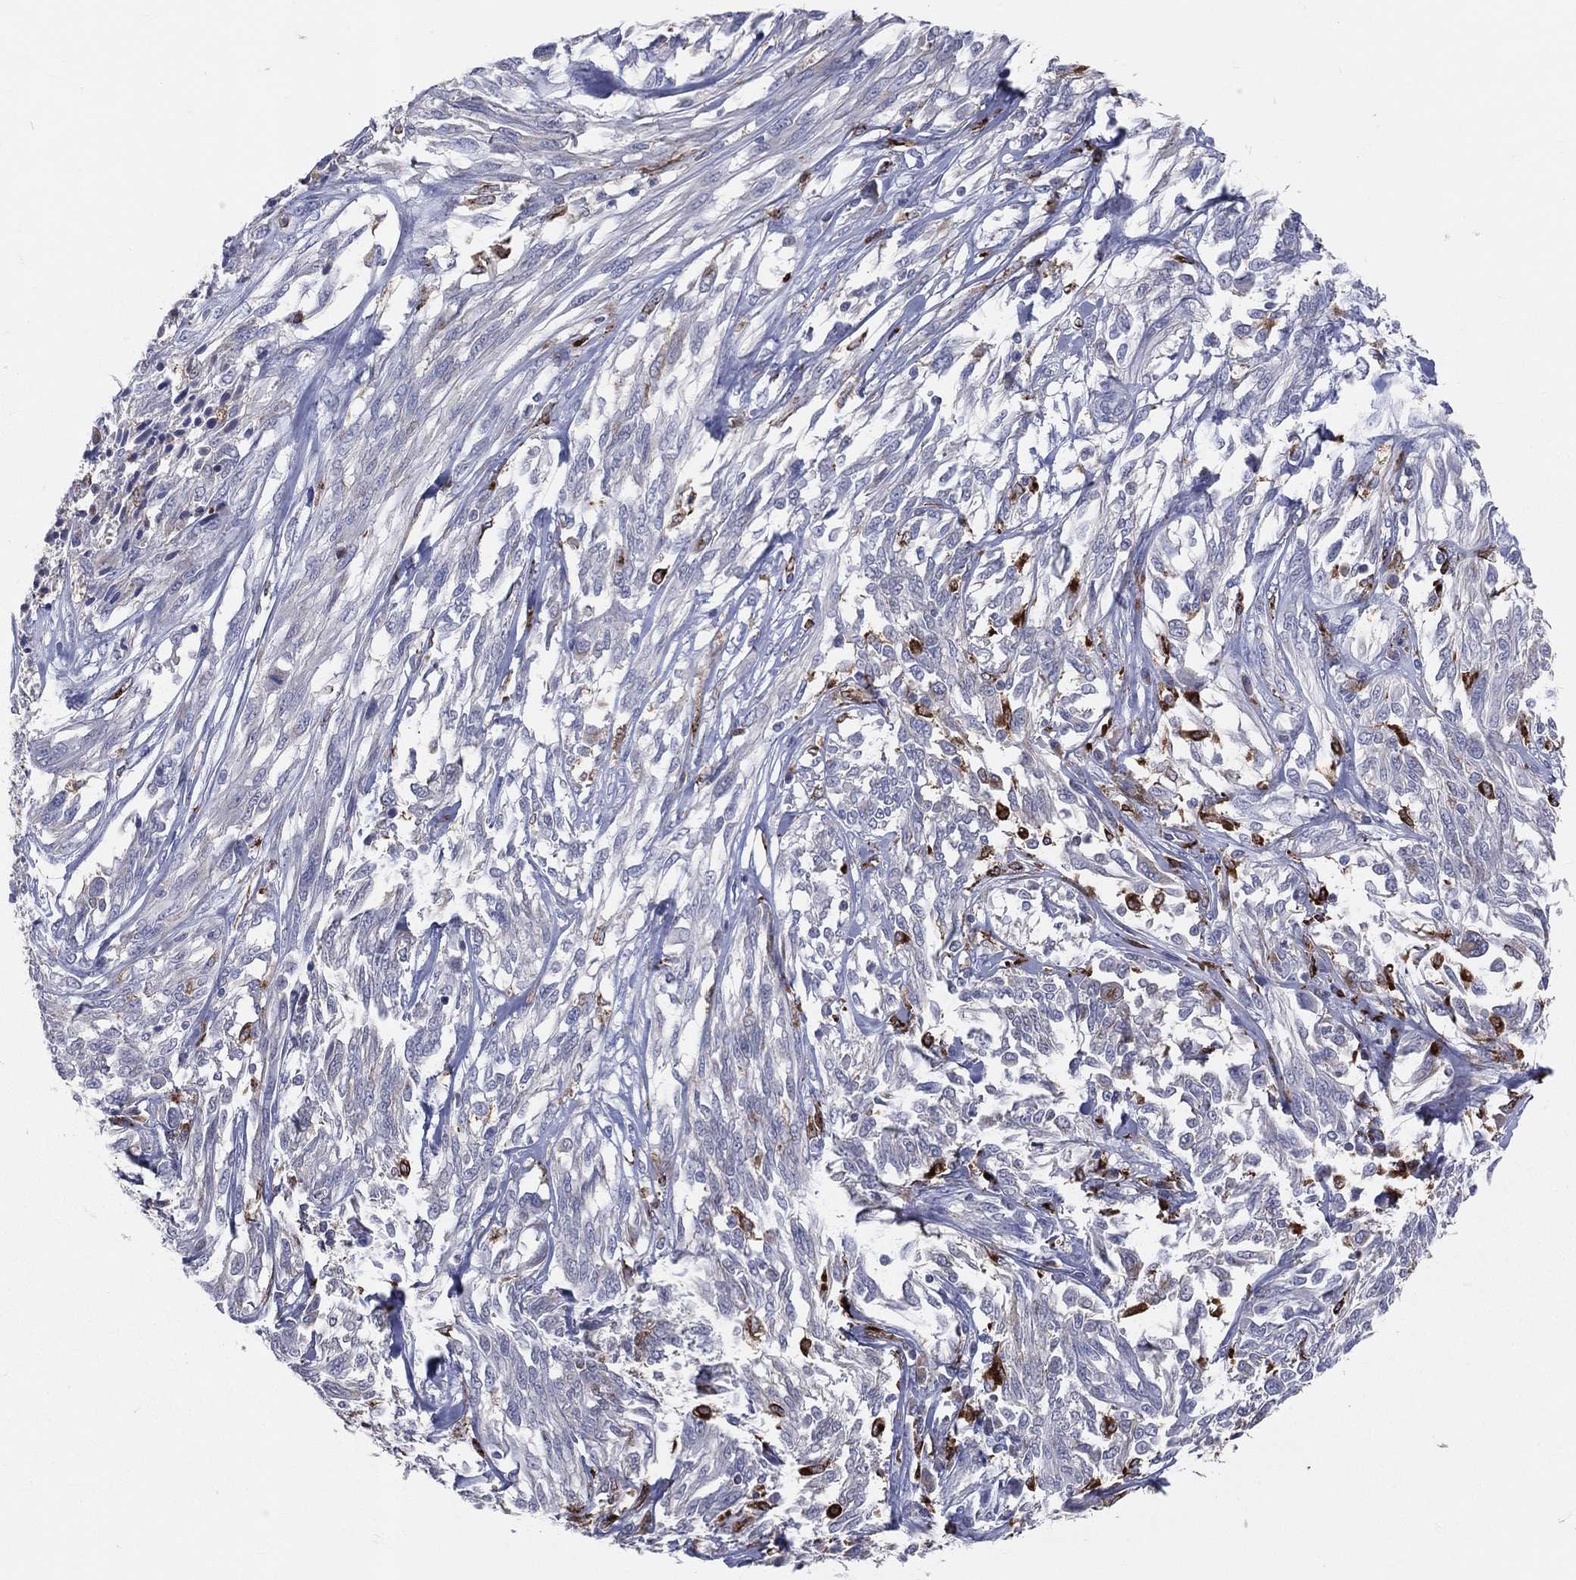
{"staining": {"intensity": "negative", "quantity": "none", "location": "none"}, "tissue": "melanoma", "cell_type": "Tumor cells", "image_type": "cancer", "snomed": [{"axis": "morphology", "description": "Malignant melanoma, NOS"}, {"axis": "topography", "description": "Skin"}], "caption": "There is no significant positivity in tumor cells of melanoma.", "gene": "CD74", "patient": {"sex": "female", "age": 91}}